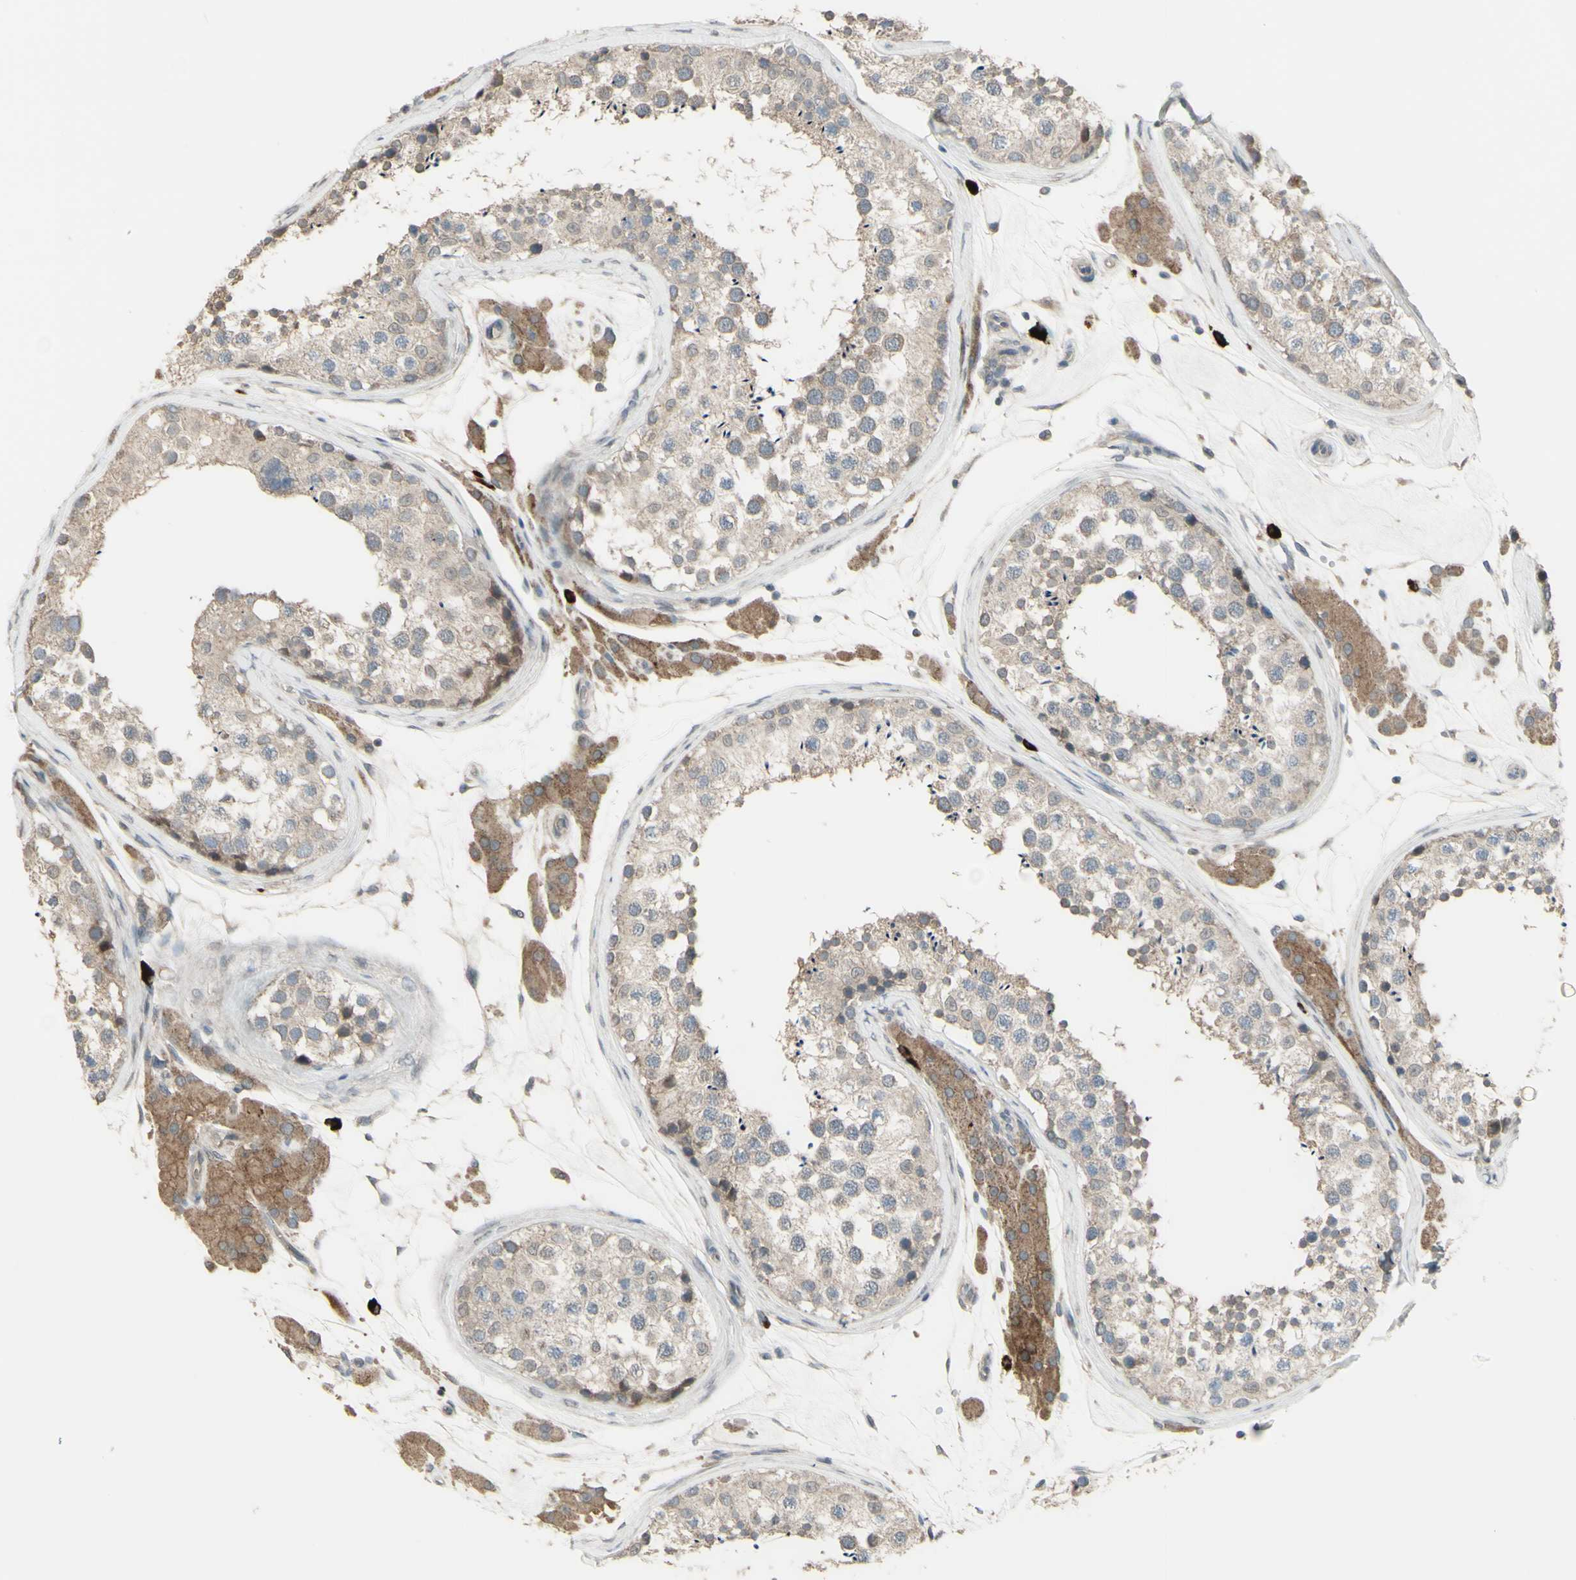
{"staining": {"intensity": "weak", "quantity": ">75%", "location": "cytoplasmic/membranous"}, "tissue": "testis", "cell_type": "Cells in seminiferous ducts", "image_type": "normal", "snomed": [{"axis": "morphology", "description": "Normal tissue, NOS"}, {"axis": "topography", "description": "Testis"}], "caption": "Testis stained with immunohistochemistry (IHC) demonstrates weak cytoplasmic/membranous expression in approximately >75% of cells in seminiferous ducts. The staining was performed using DAB, with brown indicating positive protein expression. Nuclei are stained blue with hematoxylin.", "gene": "GRAMD1B", "patient": {"sex": "male", "age": 46}}